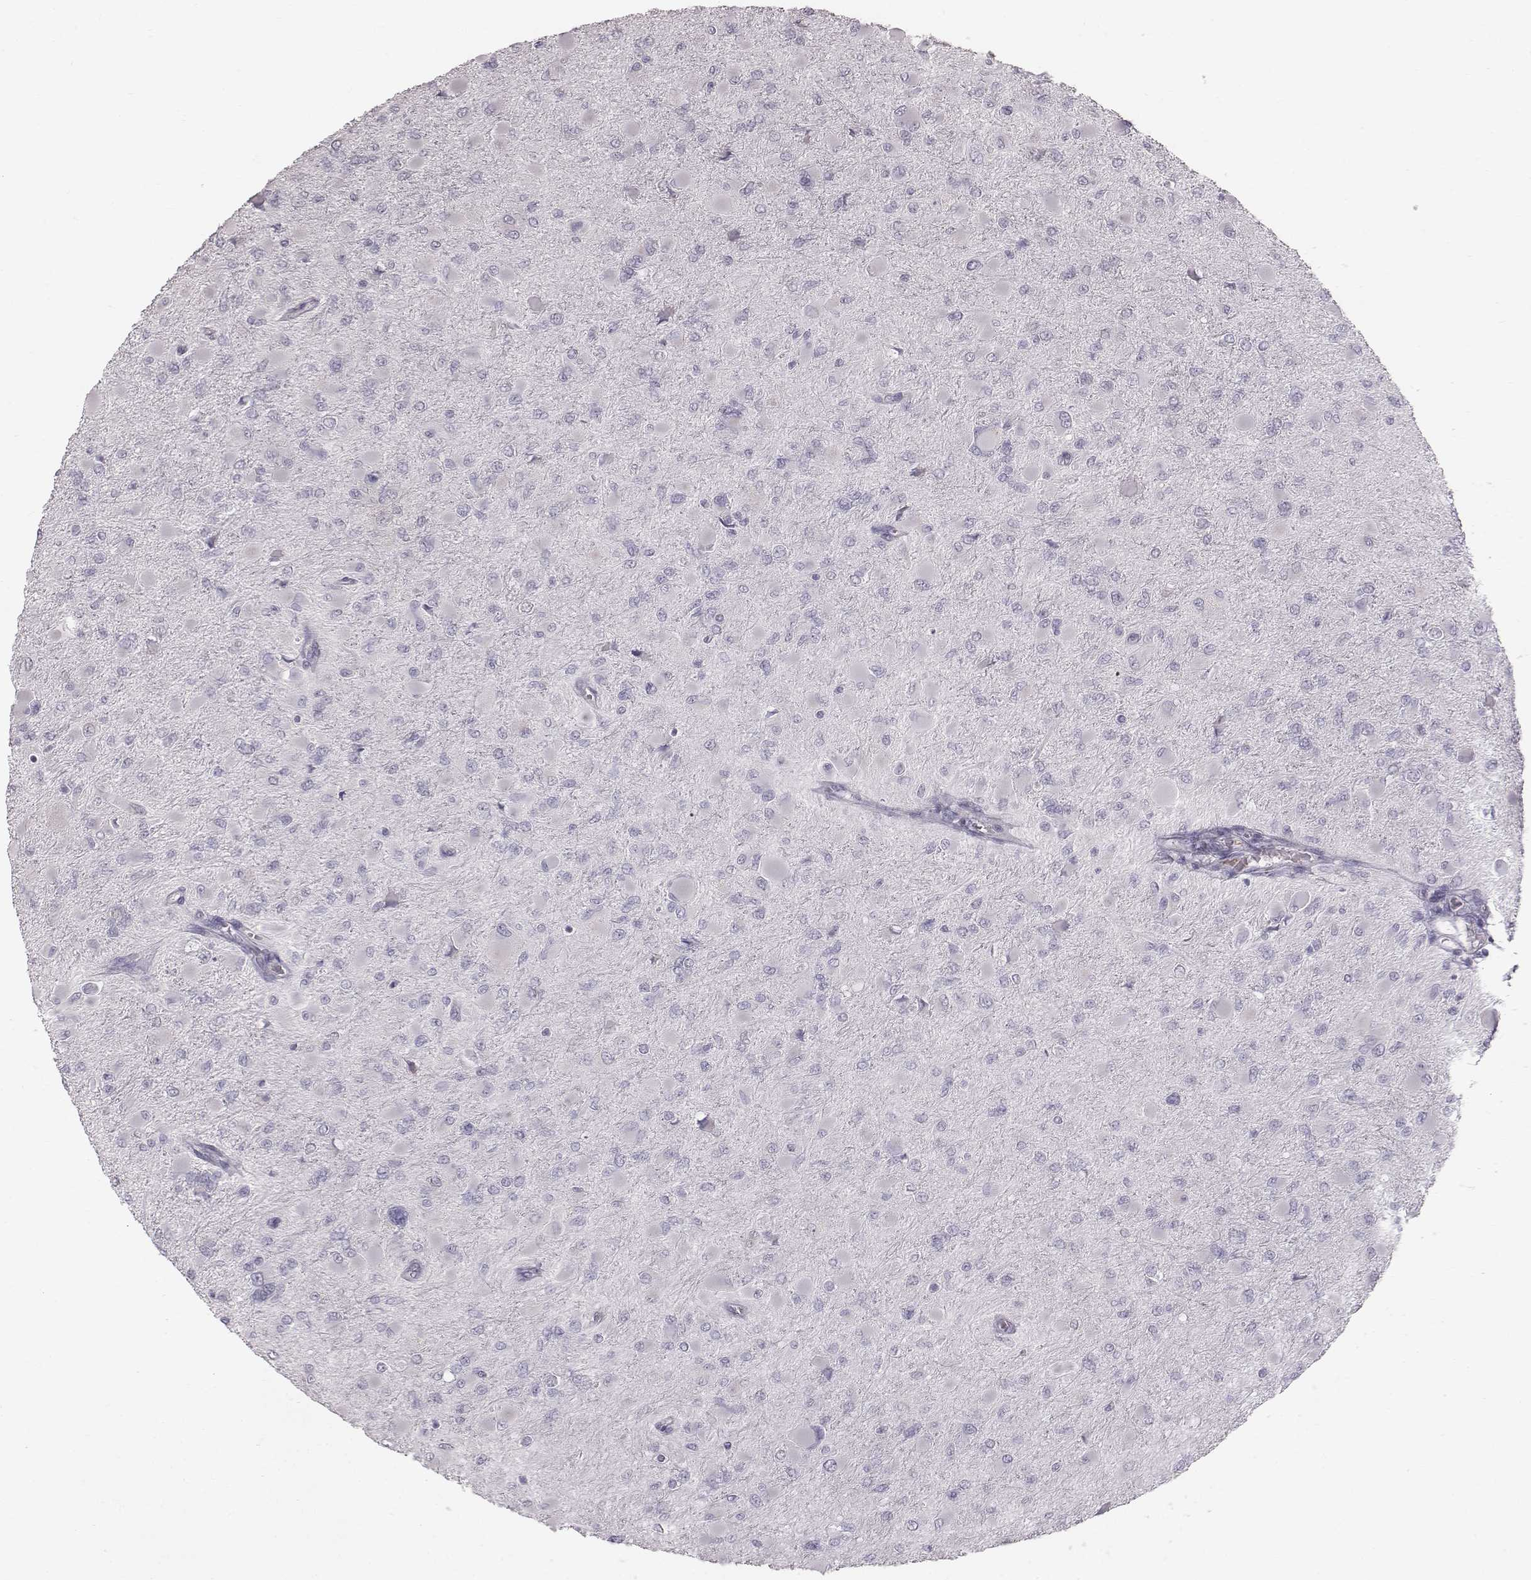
{"staining": {"intensity": "negative", "quantity": "none", "location": "none"}, "tissue": "glioma", "cell_type": "Tumor cells", "image_type": "cancer", "snomed": [{"axis": "morphology", "description": "Glioma, malignant, High grade"}, {"axis": "topography", "description": "Cerebral cortex"}], "caption": "IHC micrograph of glioma stained for a protein (brown), which demonstrates no positivity in tumor cells.", "gene": "C6orf58", "patient": {"sex": "female", "age": 36}}